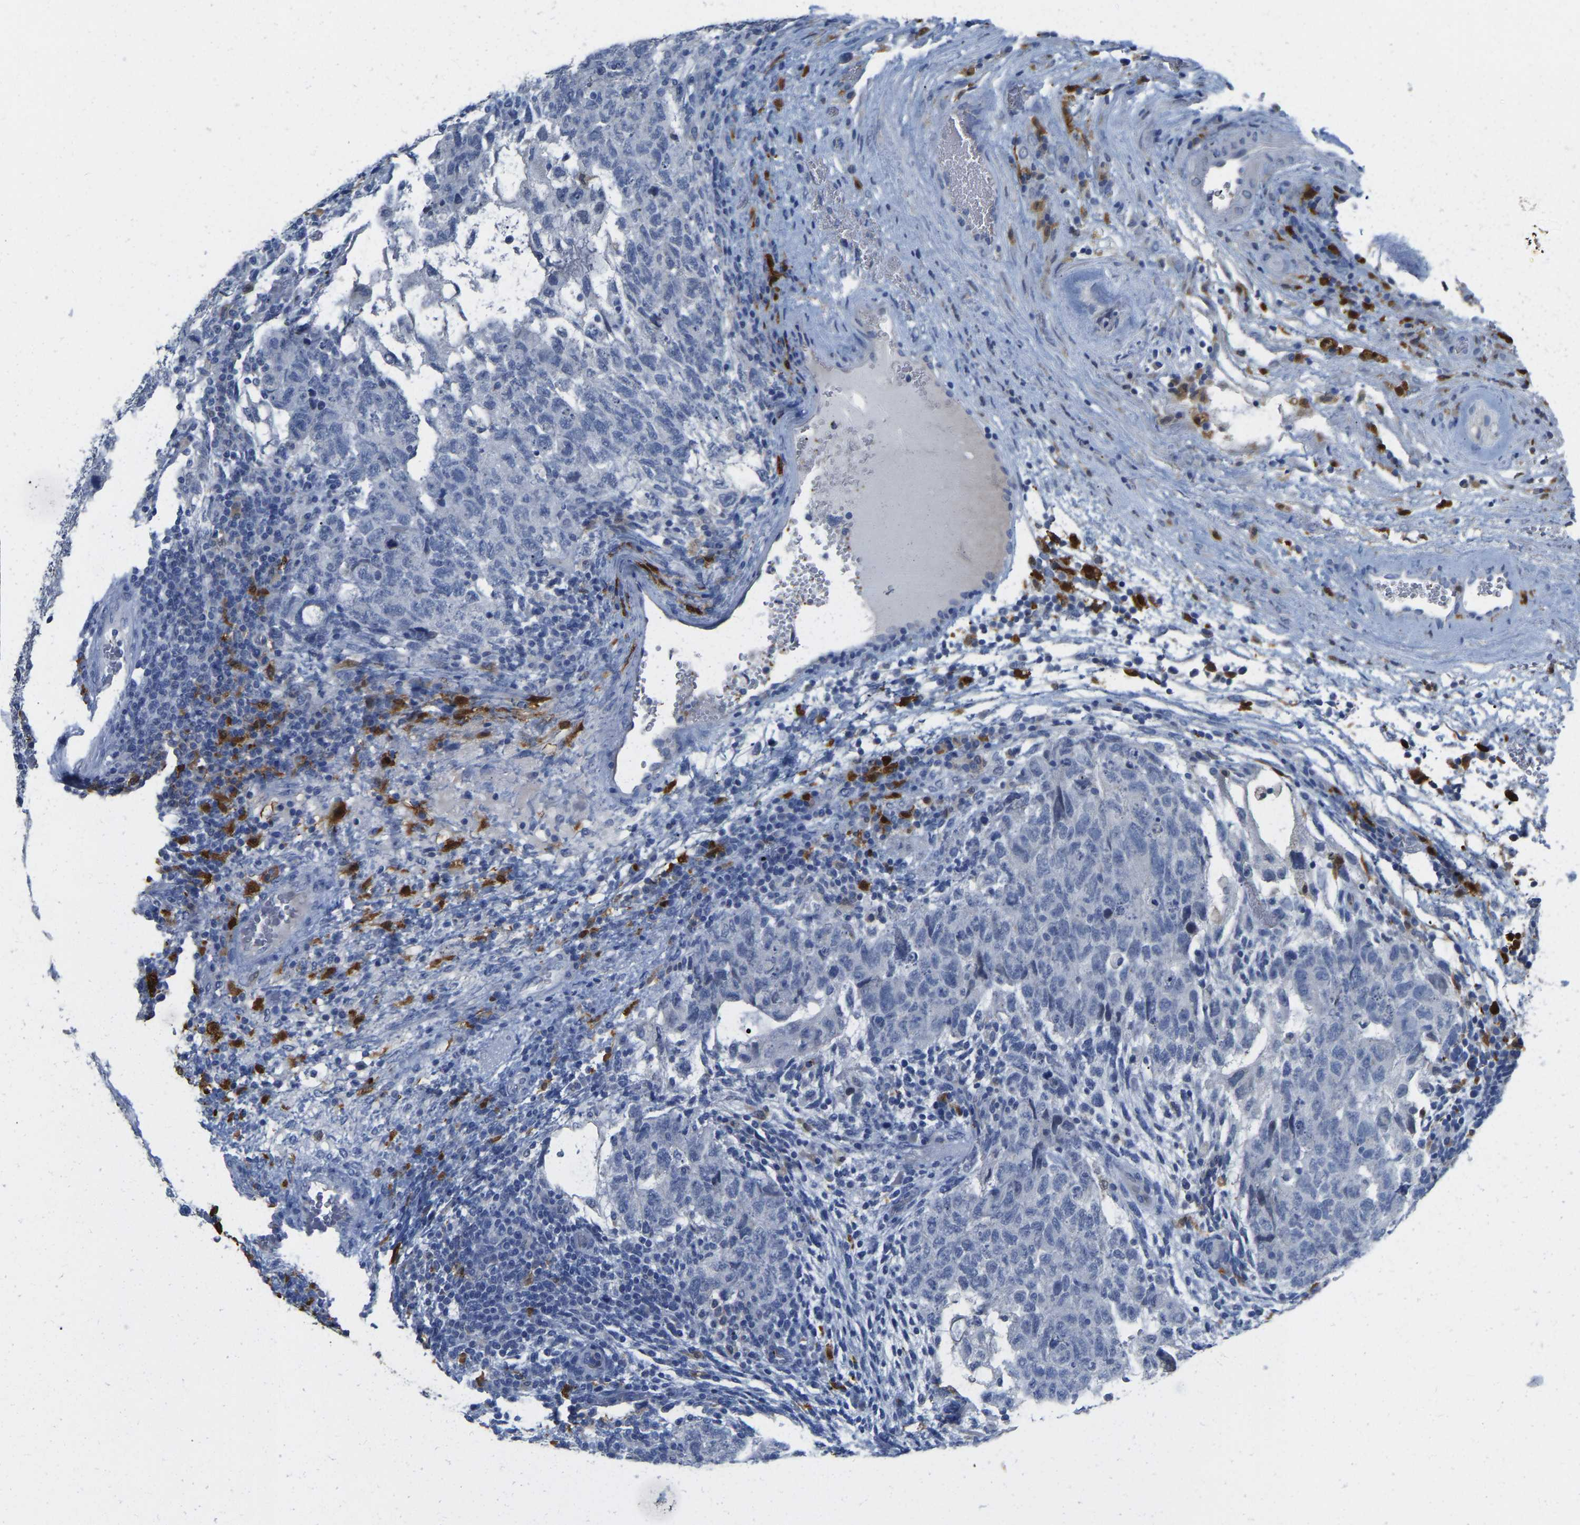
{"staining": {"intensity": "negative", "quantity": "none", "location": "none"}, "tissue": "testis cancer", "cell_type": "Tumor cells", "image_type": "cancer", "snomed": [{"axis": "morphology", "description": "Normal tissue, NOS"}, {"axis": "morphology", "description": "Carcinoma, Embryonal, NOS"}, {"axis": "topography", "description": "Testis"}], "caption": "Immunohistochemistry photomicrograph of testis embryonal carcinoma stained for a protein (brown), which reveals no staining in tumor cells.", "gene": "ULBP2", "patient": {"sex": "male", "age": 36}}